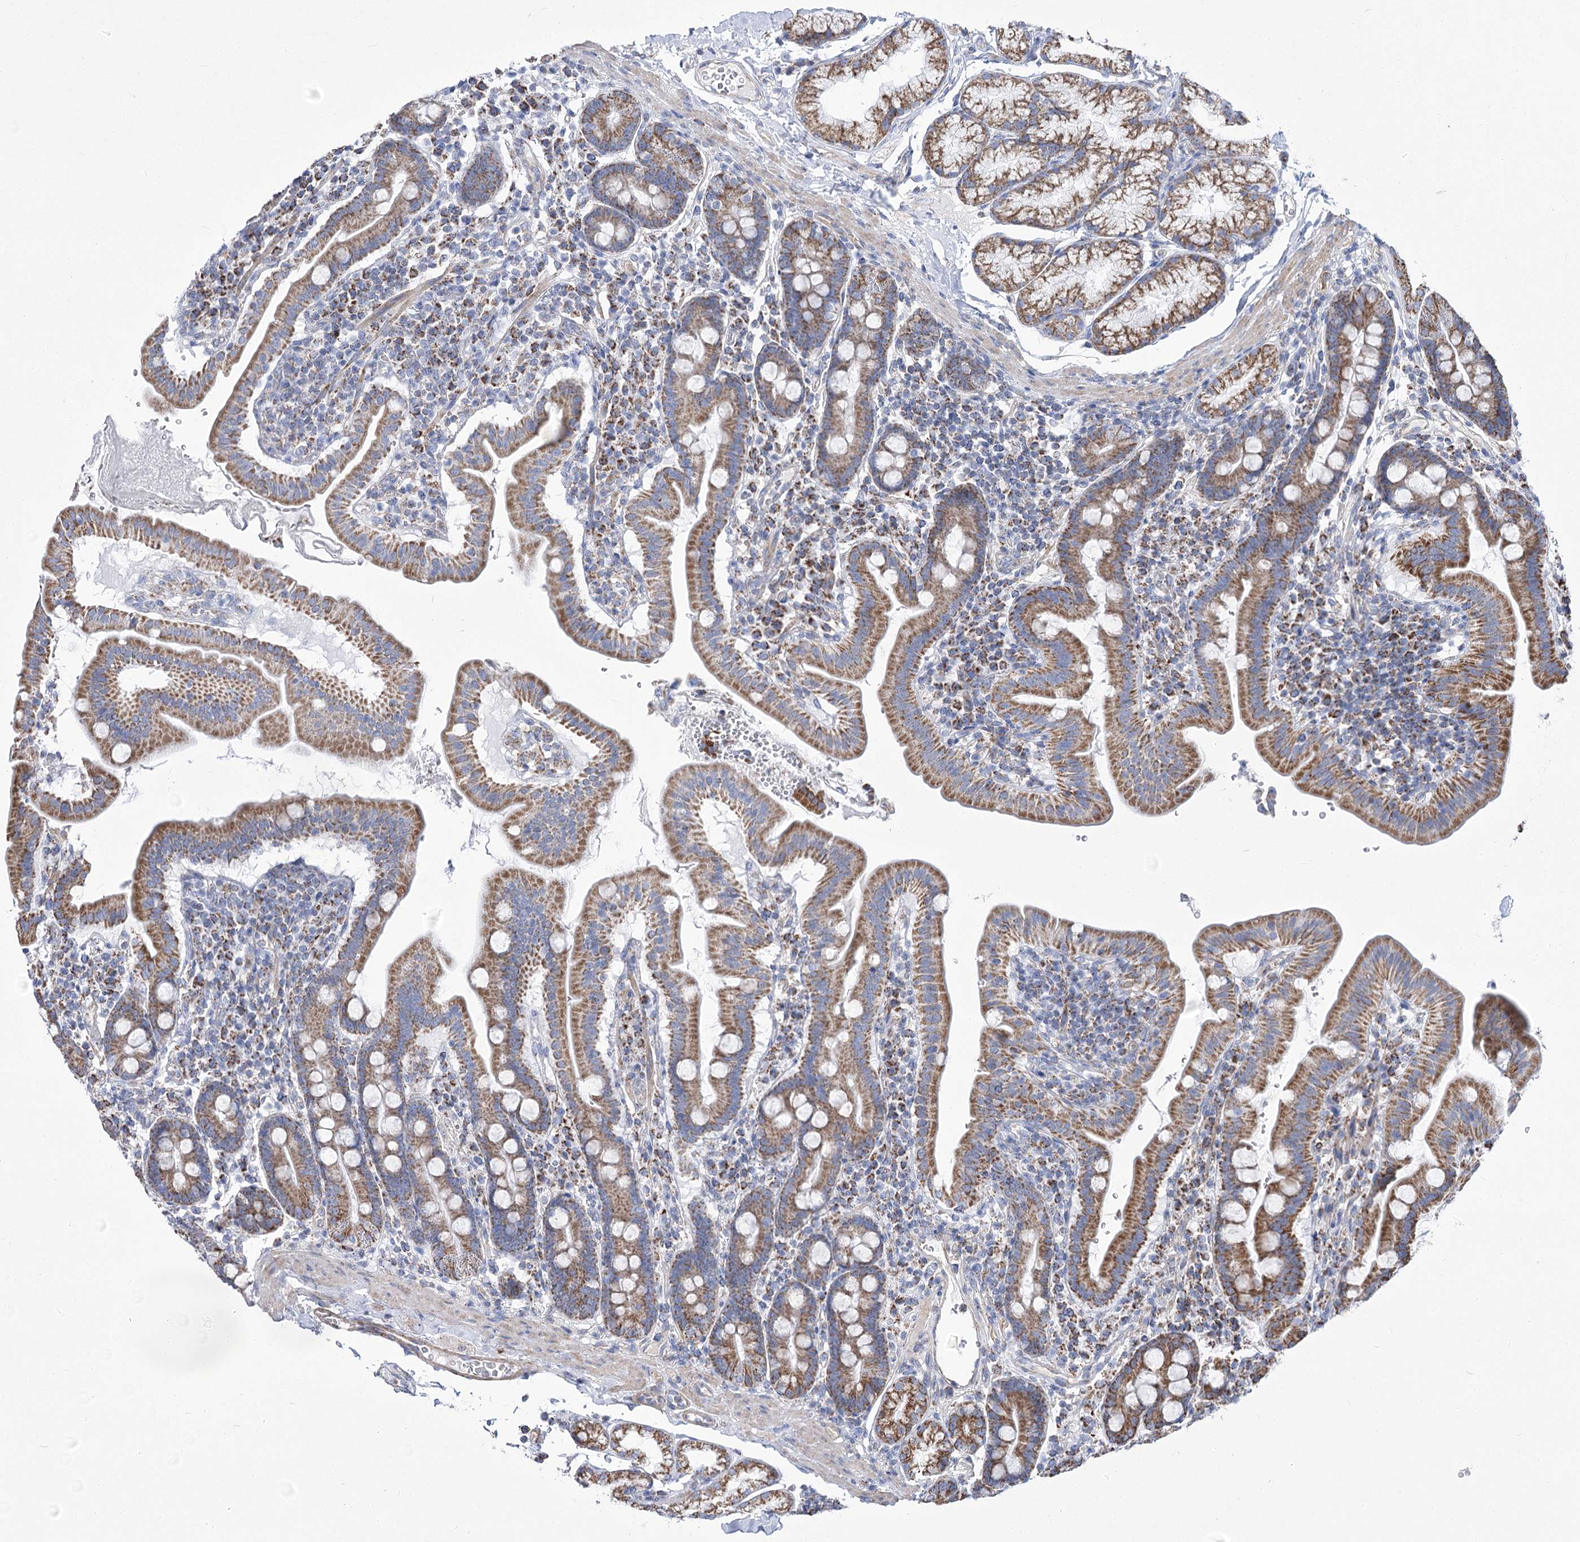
{"staining": {"intensity": "moderate", "quantity": ">75%", "location": "cytoplasmic/membranous"}, "tissue": "duodenum", "cell_type": "Glandular cells", "image_type": "normal", "snomed": [{"axis": "morphology", "description": "Normal tissue, NOS"}, {"axis": "morphology", "description": "Adenocarcinoma, NOS"}, {"axis": "topography", "description": "Pancreas"}, {"axis": "topography", "description": "Duodenum"}], "caption": "An image of duodenum stained for a protein shows moderate cytoplasmic/membranous brown staining in glandular cells.", "gene": "PDHB", "patient": {"sex": "male", "age": 50}}